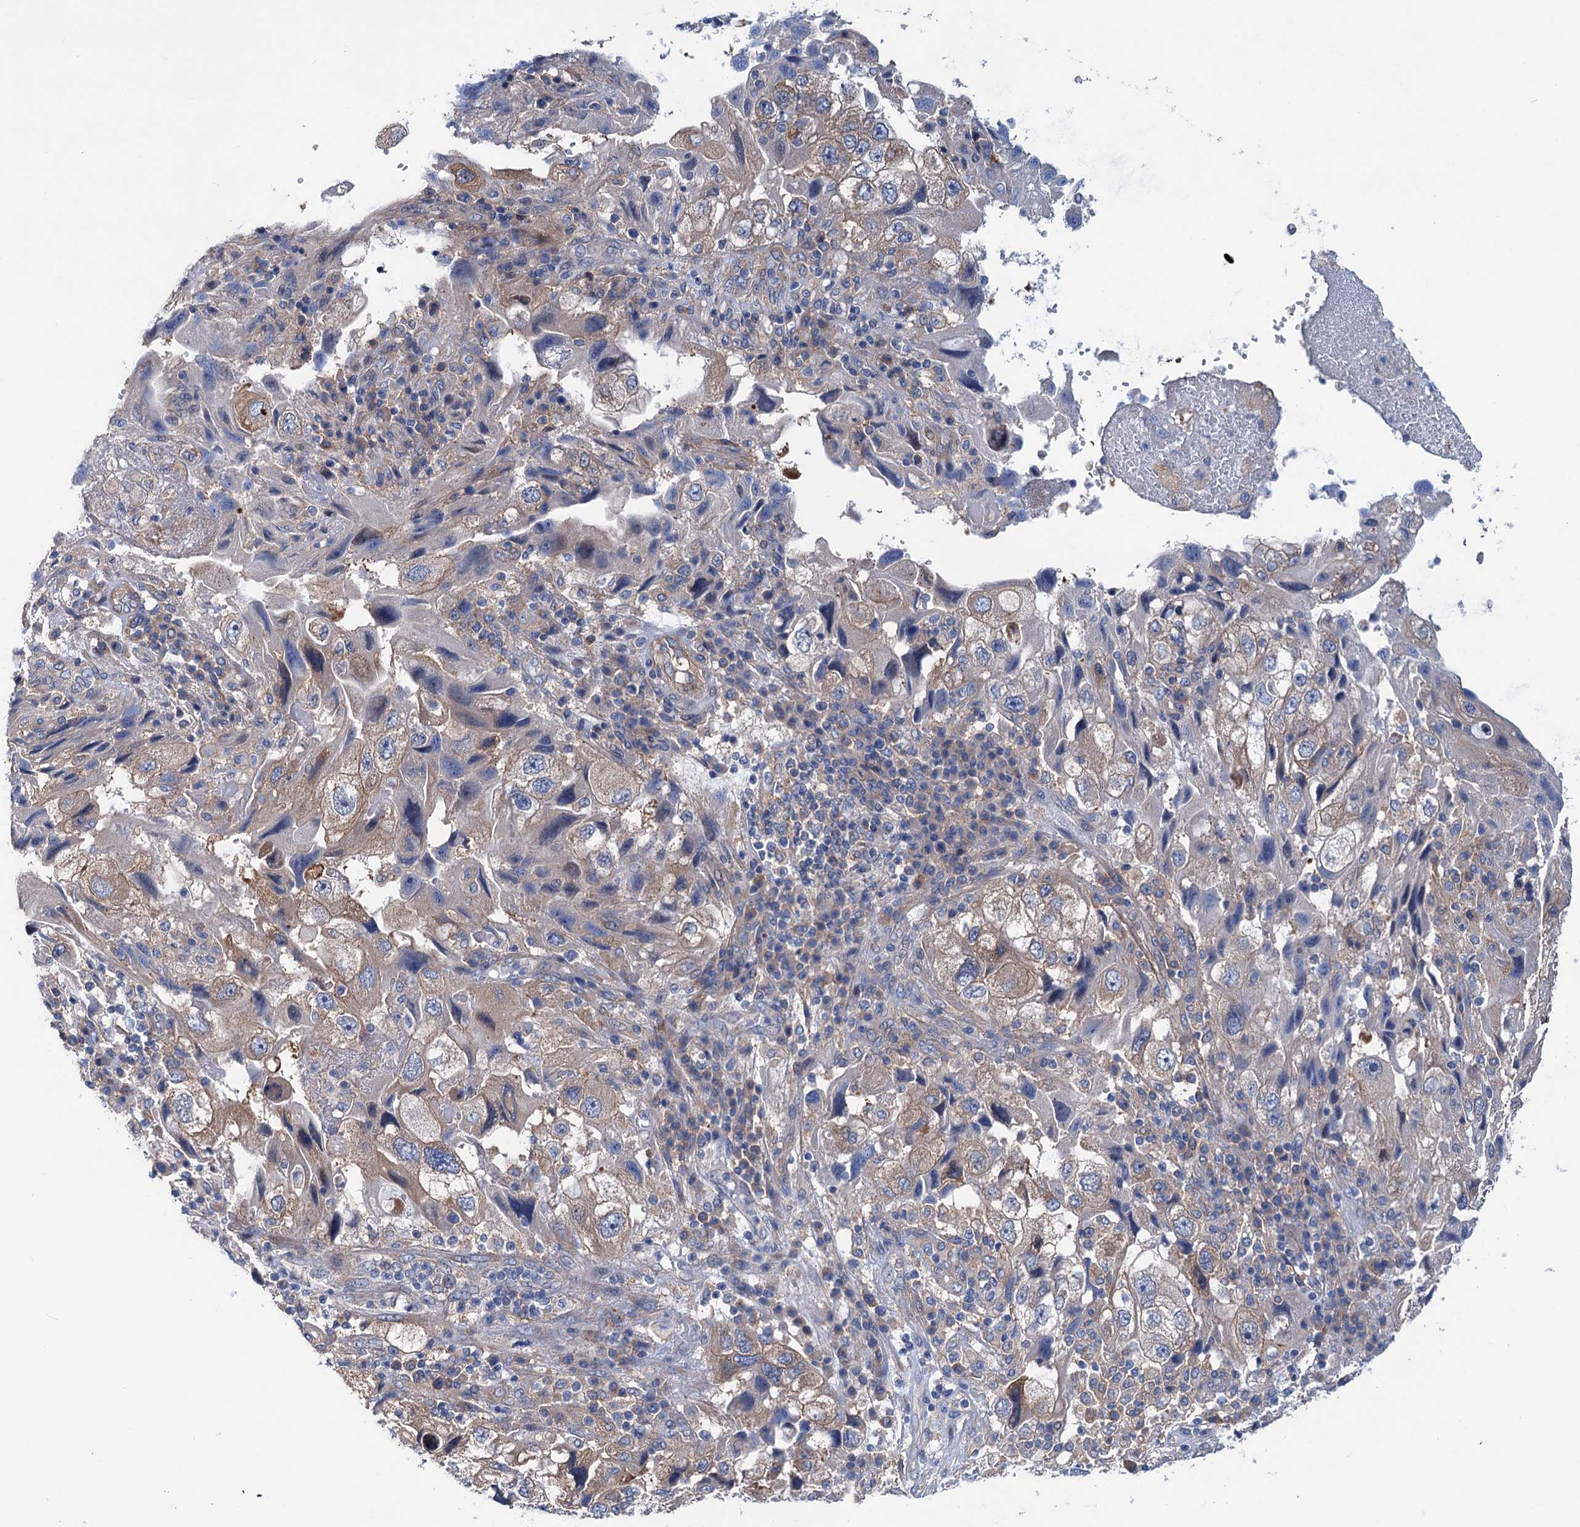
{"staining": {"intensity": "negative", "quantity": "none", "location": "none"}, "tissue": "endometrial cancer", "cell_type": "Tumor cells", "image_type": "cancer", "snomed": [{"axis": "morphology", "description": "Adenocarcinoma, NOS"}, {"axis": "topography", "description": "Endometrium"}], "caption": "Immunohistochemistry (IHC) histopathology image of endometrial cancer (adenocarcinoma) stained for a protein (brown), which displays no positivity in tumor cells.", "gene": "TRIM55", "patient": {"sex": "female", "age": 49}}